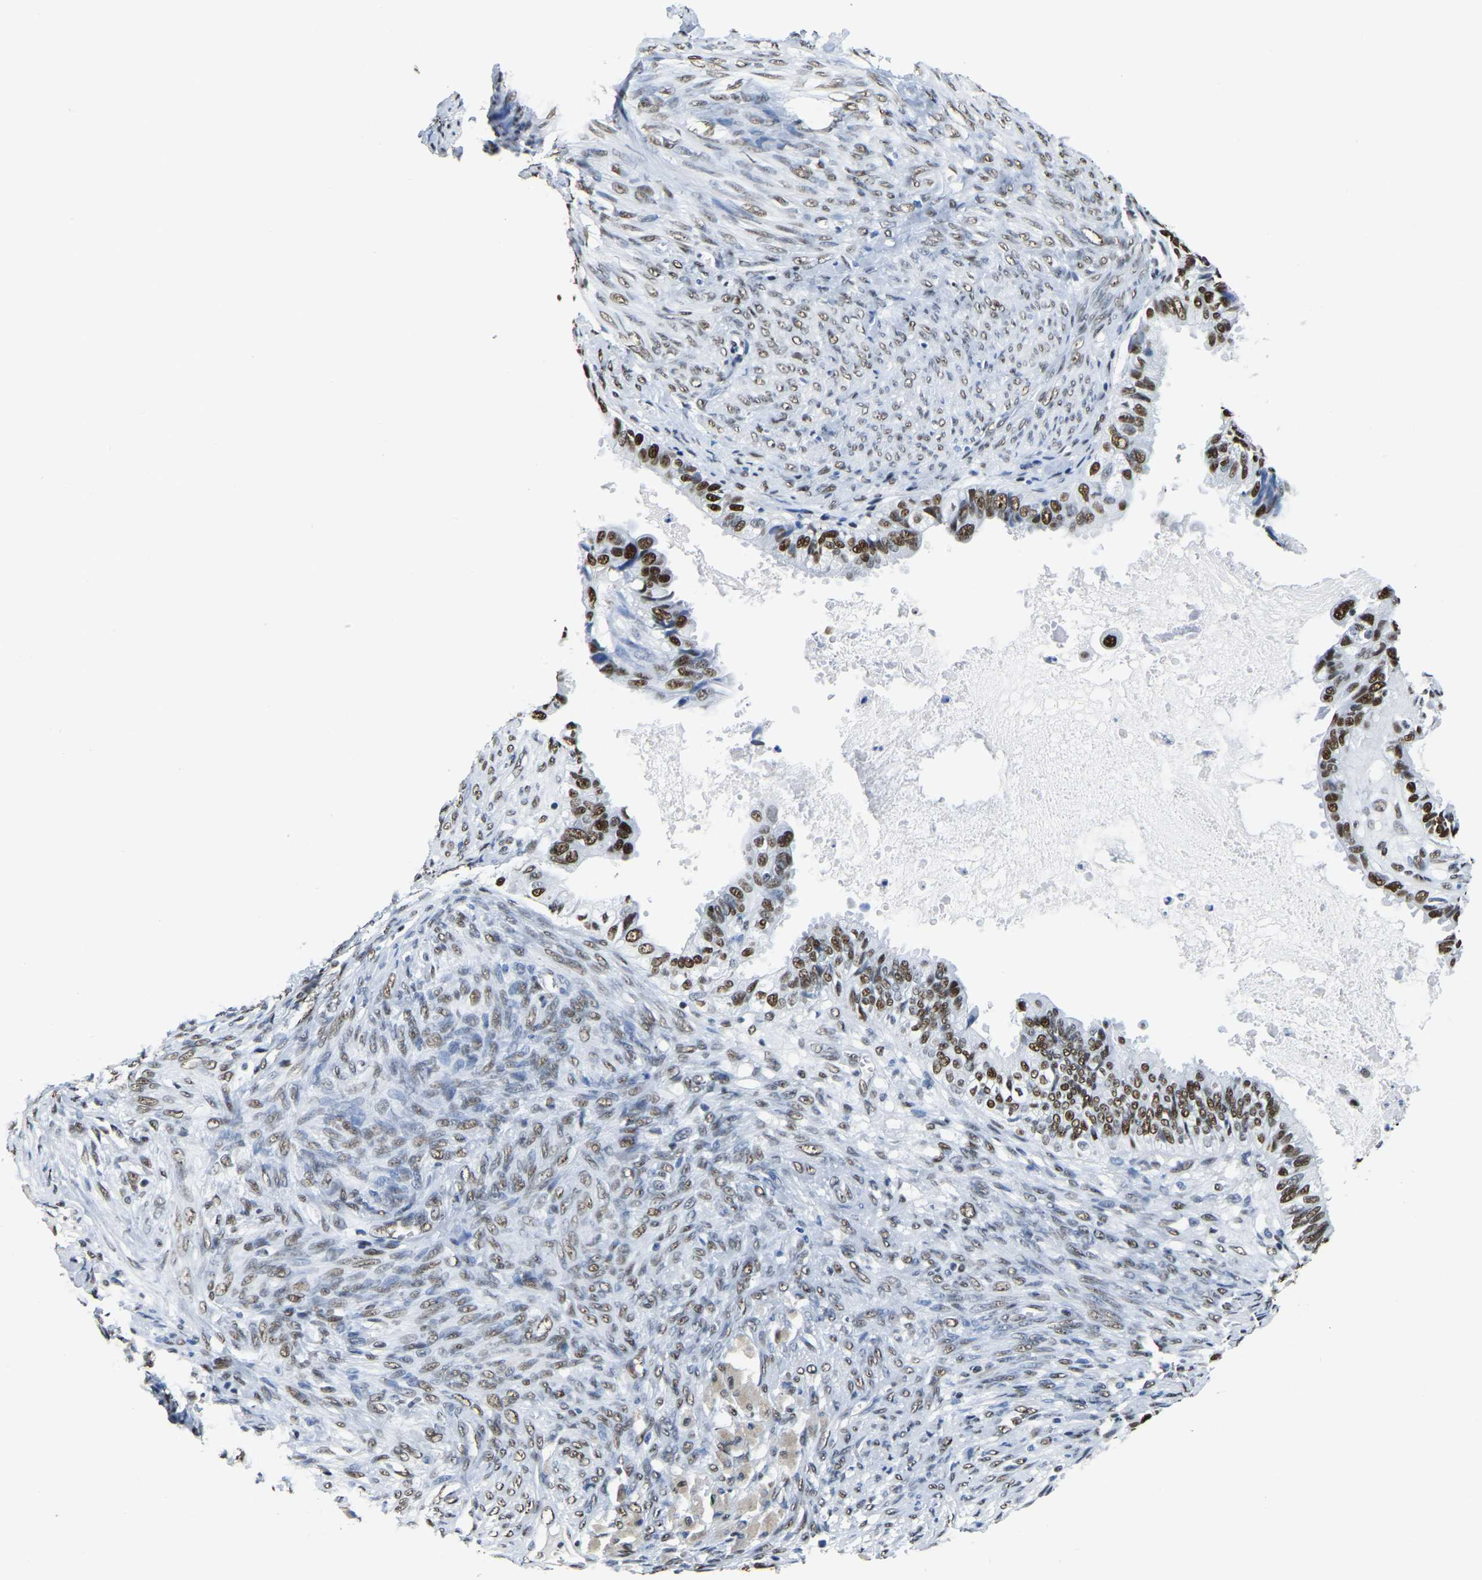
{"staining": {"intensity": "strong", "quantity": ">75%", "location": "nuclear"}, "tissue": "cervical cancer", "cell_type": "Tumor cells", "image_type": "cancer", "snomed": [{"axis": "morphology", "description": "Normal tissue, NOS"}, {"axis": "morphology", "description": "Adenocarcinoma, NOS"}, {"axis": "topography", "description": "Cervix"}, {"axis": "topography", "description": "Endometrium"}], "caption": "Protein positivity by immunohistochemistry (IHC) reveals strong nuclear expression in approximately >75% of tumor cells in cervical adenocarcinoma.", "gene": "UBA1", "patient": {"sex": "female", "age": 86}}